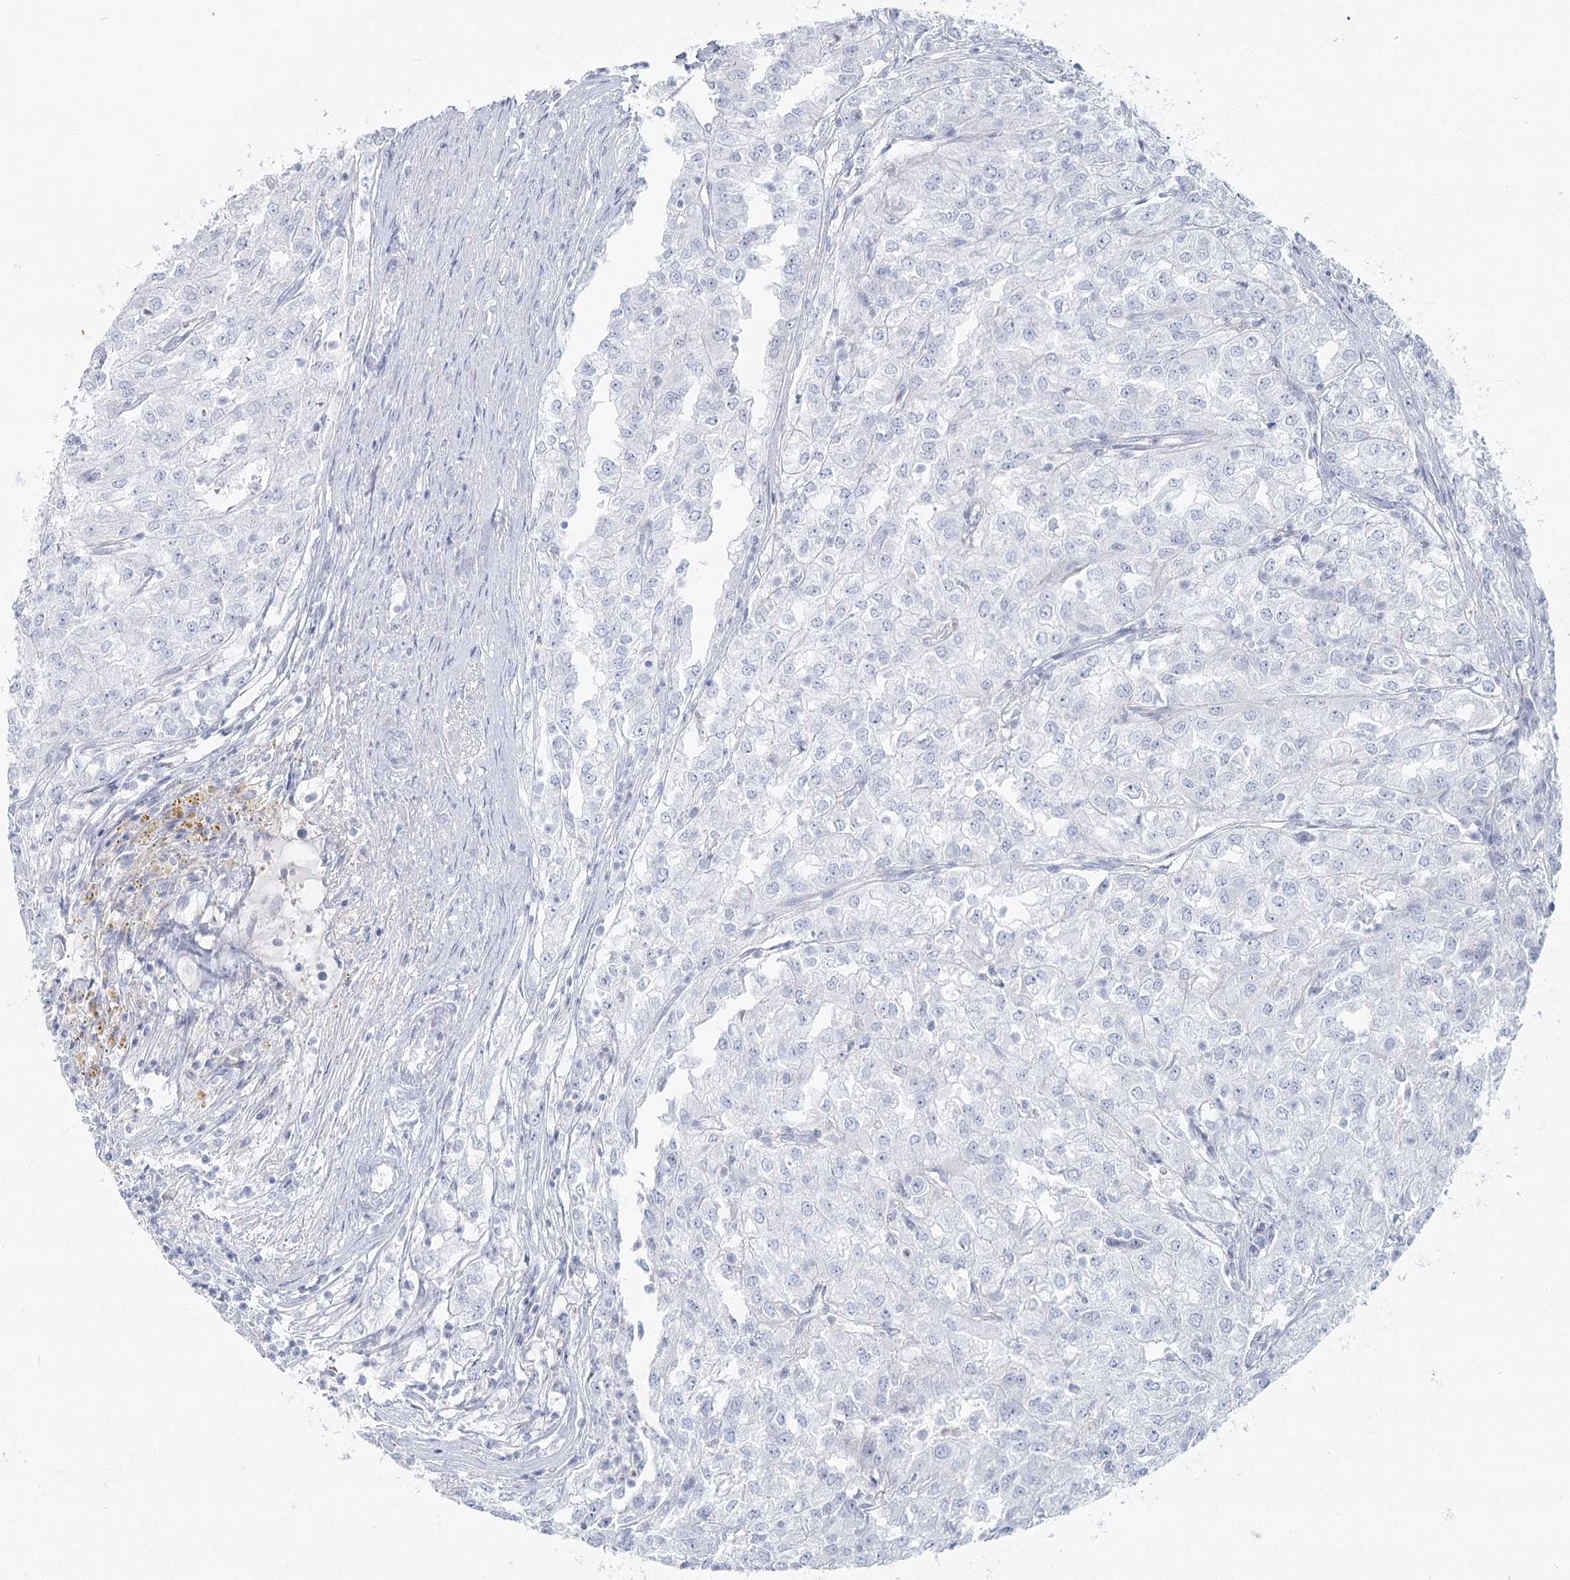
{"staining": {"intensity": "negative", "quantity": "none", "location": "none"}, "tissue": "renal cancer", "cell_type": "Tumor cells", "image_type": "cancer", "snomed": [{"axis": "morphology", "description": "Adenocarcinoma, NOS"}, {"axis": "topography", "description": "Kidney"}], "caption": "IHC image of renal cancer stained for a protein (brown), which exhibits no expression in tumor cells.", "gene": "IFIT5", "patient": {"sex": "female", "age": 54}}